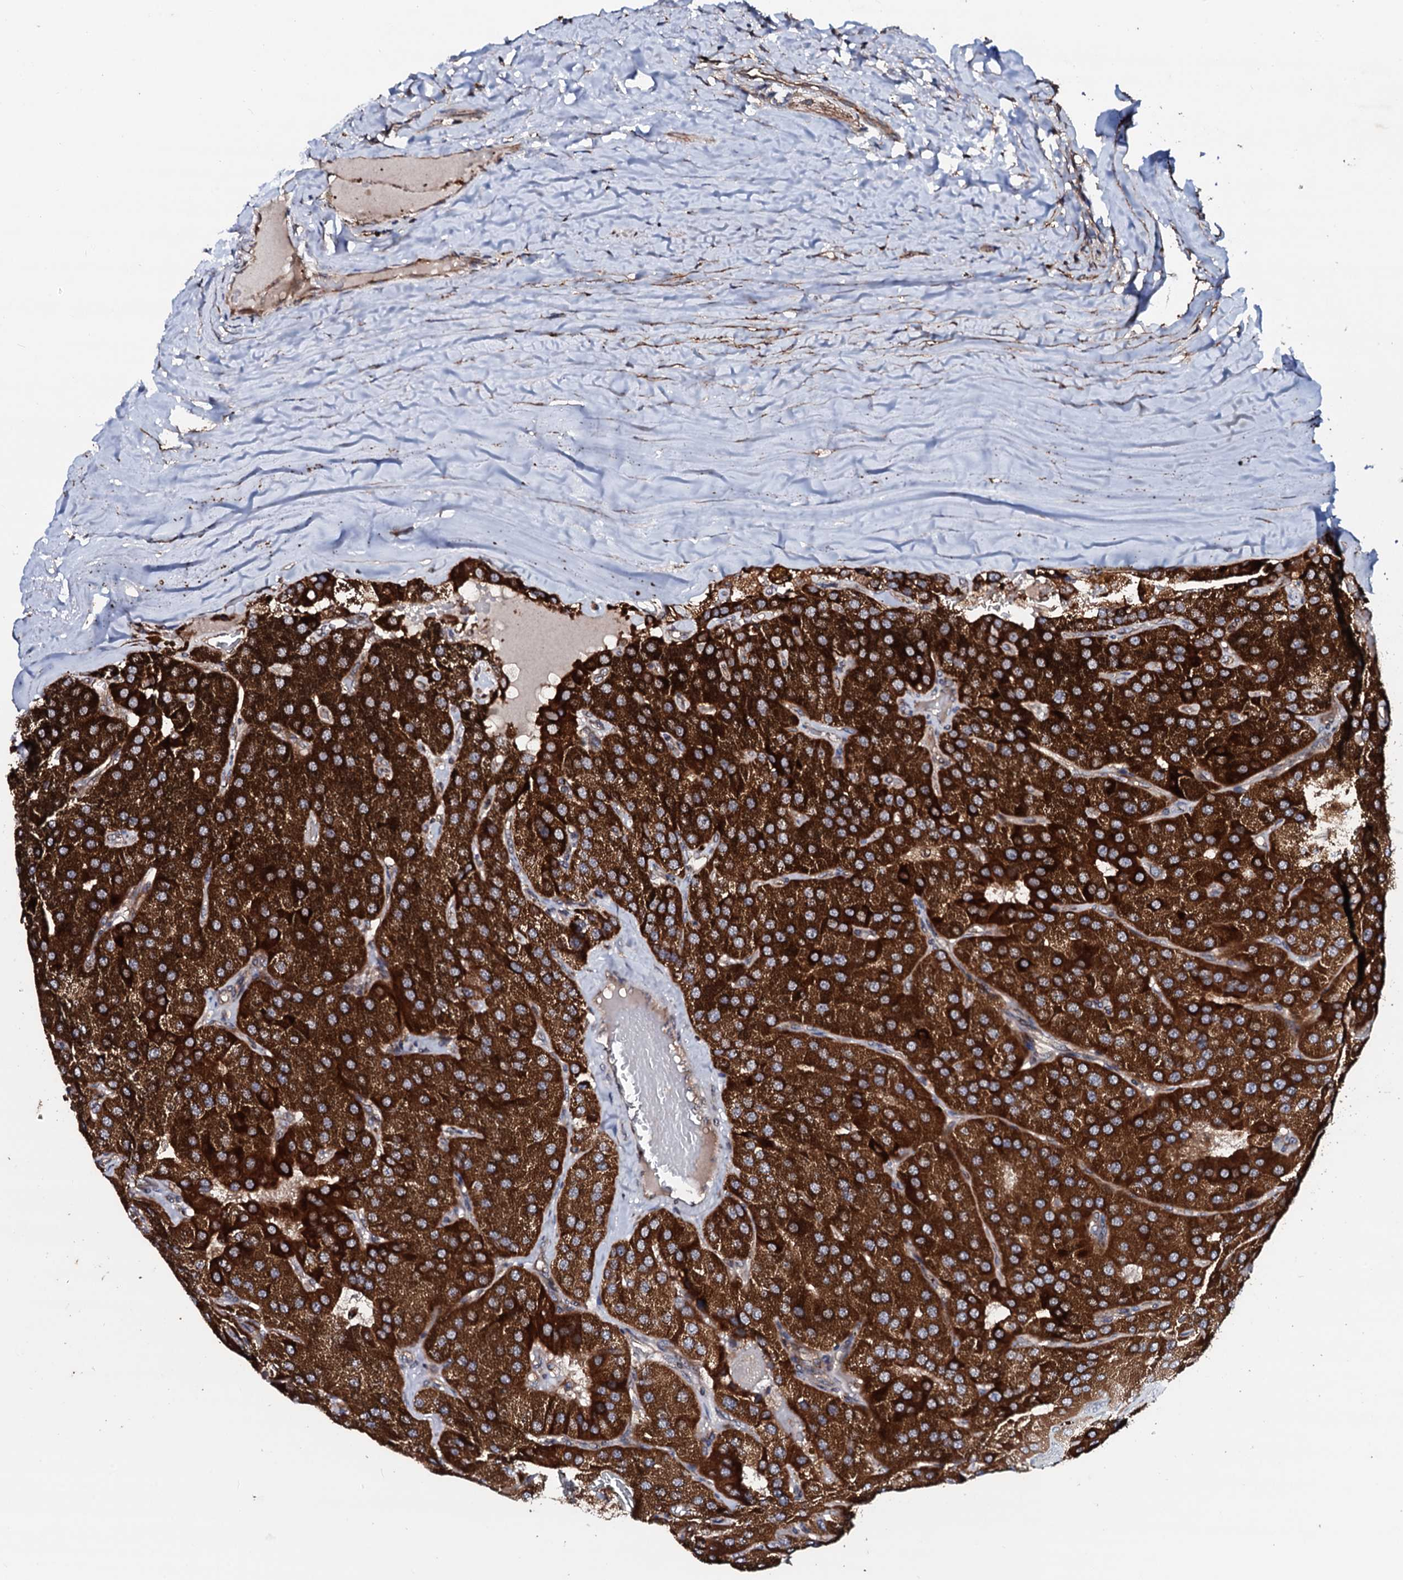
{"staining": {"intensity": "strong", "quantity": ">75%", "location": "cytoplasmic/membranous"}, "tissue": "parathyroid gland", "cell_type": "Glandular cells", "image_type": "normal", "snomed": [{"axis": "morphology", "description": "Normal tissue, NOS"}, {"axis": "morphology", "description": "Adenoma, NOS"}, {"axis": "topography", "description": "Parathyroid gland"}], "caption": "This micrograph displays immunohistochemistry staining of normal human parathyroid gland, with high strong cytoplasmic/membranous staining in approximately >75% of glandular cells.", "gene": "ENSG00000256591", "patient": {"sex": "female", "age": 86}}